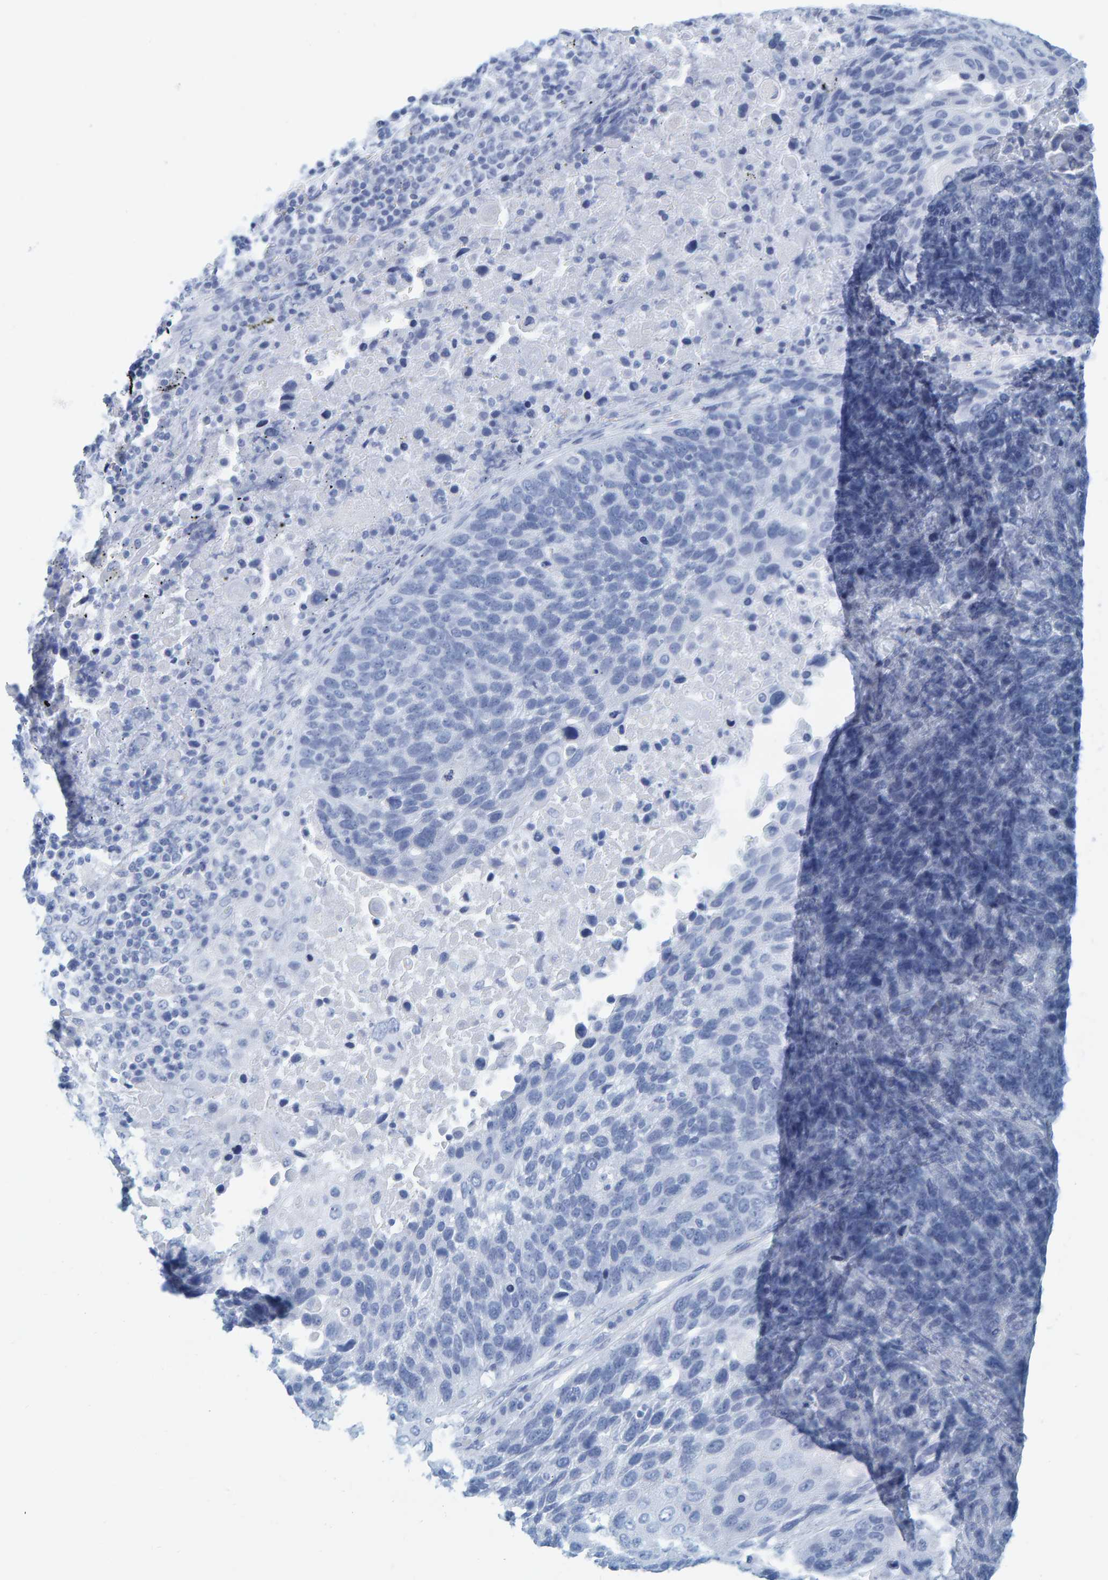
{"staining": {"intensity": "negative", "quantity": "none", "location": "none"}, "tissue": "lung cancer", "cell_type": "Tumor cells", "image_type": "cancer", "snomed": [{"axis": "morphology", "description": "Squamous cell carcinoma, NOS"}, {"axis": "topography", "description": "Lung"}], "caption": "Immunohistochemistry (IHC) of lung cancer reveals no positivity in tumor cells. (Brightfield microscopy of DAB (3,3'-diaminobenzidine) immunohistochemistry at high magnification).", "gene": "SFTPC", "patient": {"sex": "male", "age": 66}}